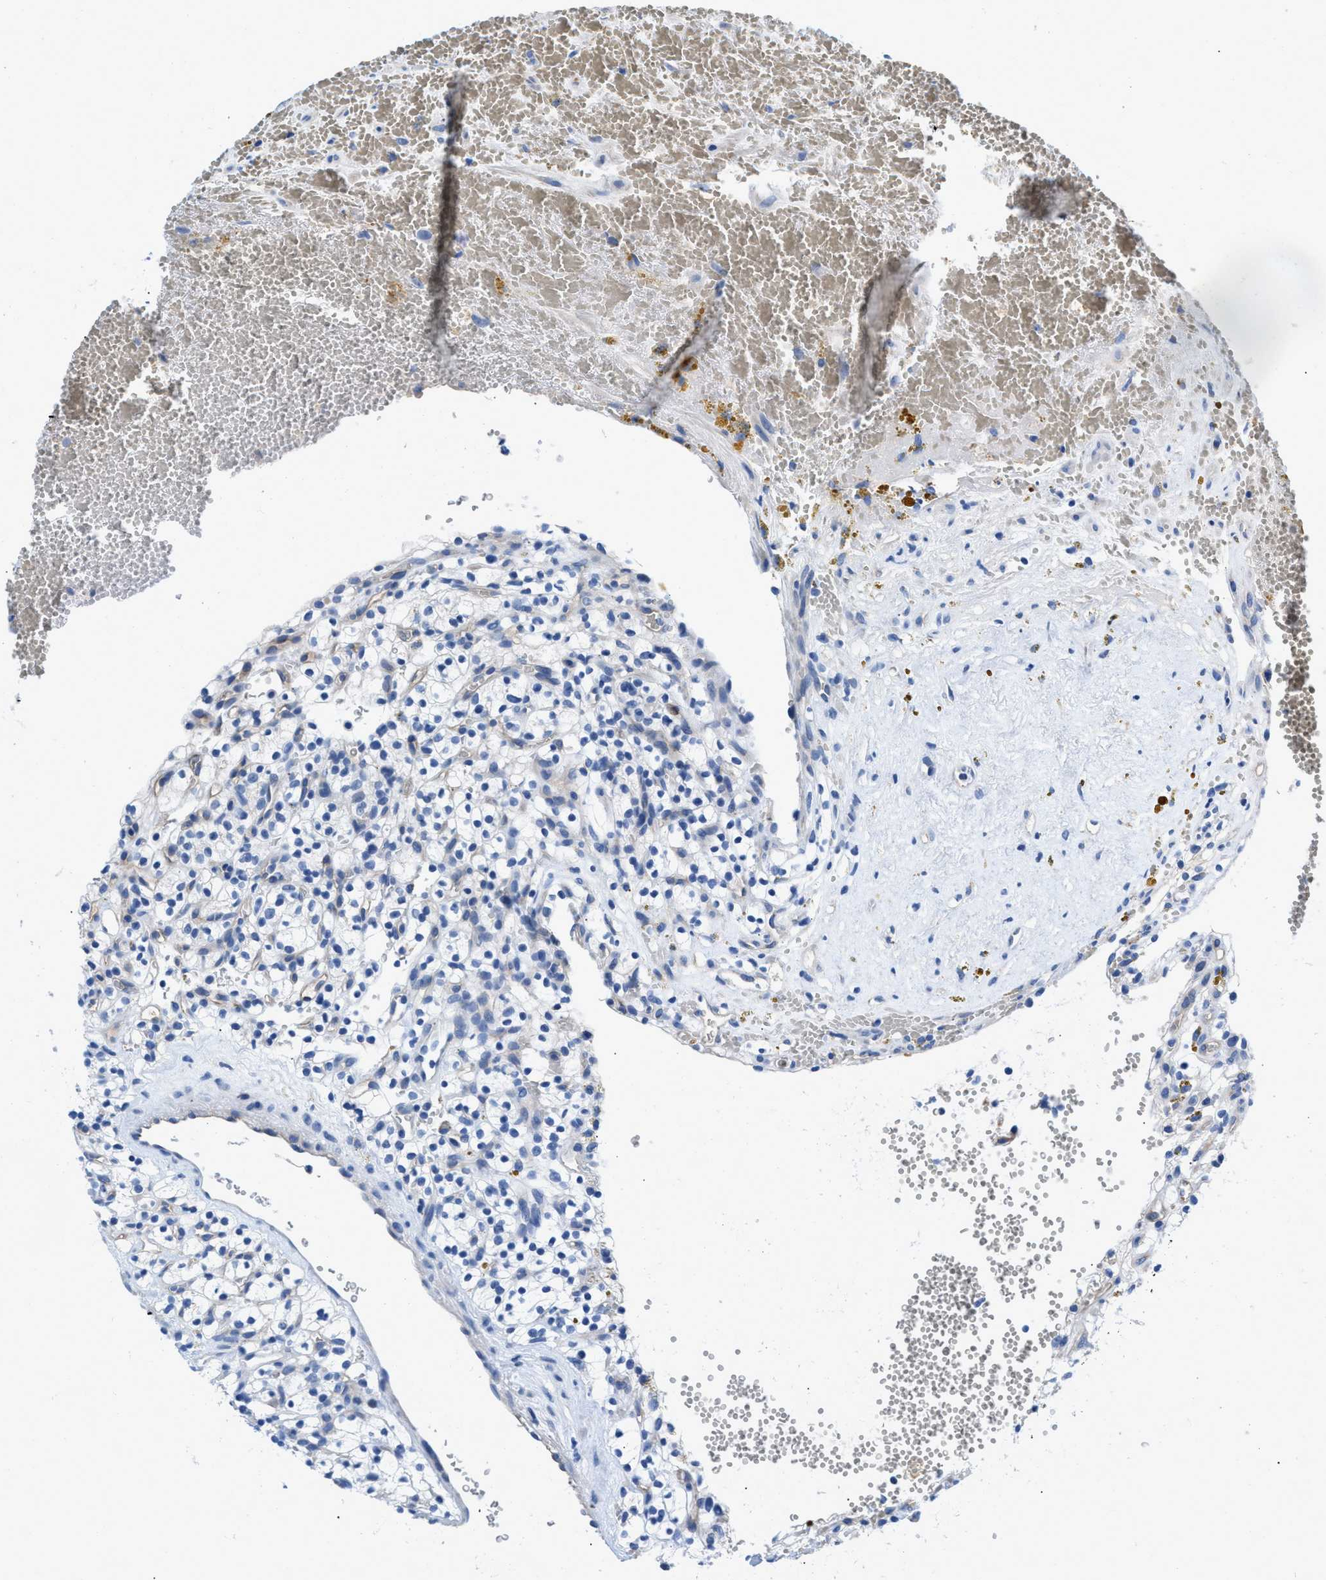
{"staining": {"intensity": "negative", "quantity": "none", "location": "none"}, "tissue": "renal cancer", "cell_type": "Tumor cells", "image_type": "cancer", "snomed": [{"axis": "morphology", "description": "Adenocarcinoma, NOS"}, {"axis": "topography", "description": "Kidney"}], "caption": "Immunohistochemical staining of adenocarcinoma (renal) exhibits no significant staining in tumor cells.", "gene": "SLFN13", "patient": {"sex": "female", "age": 57}}